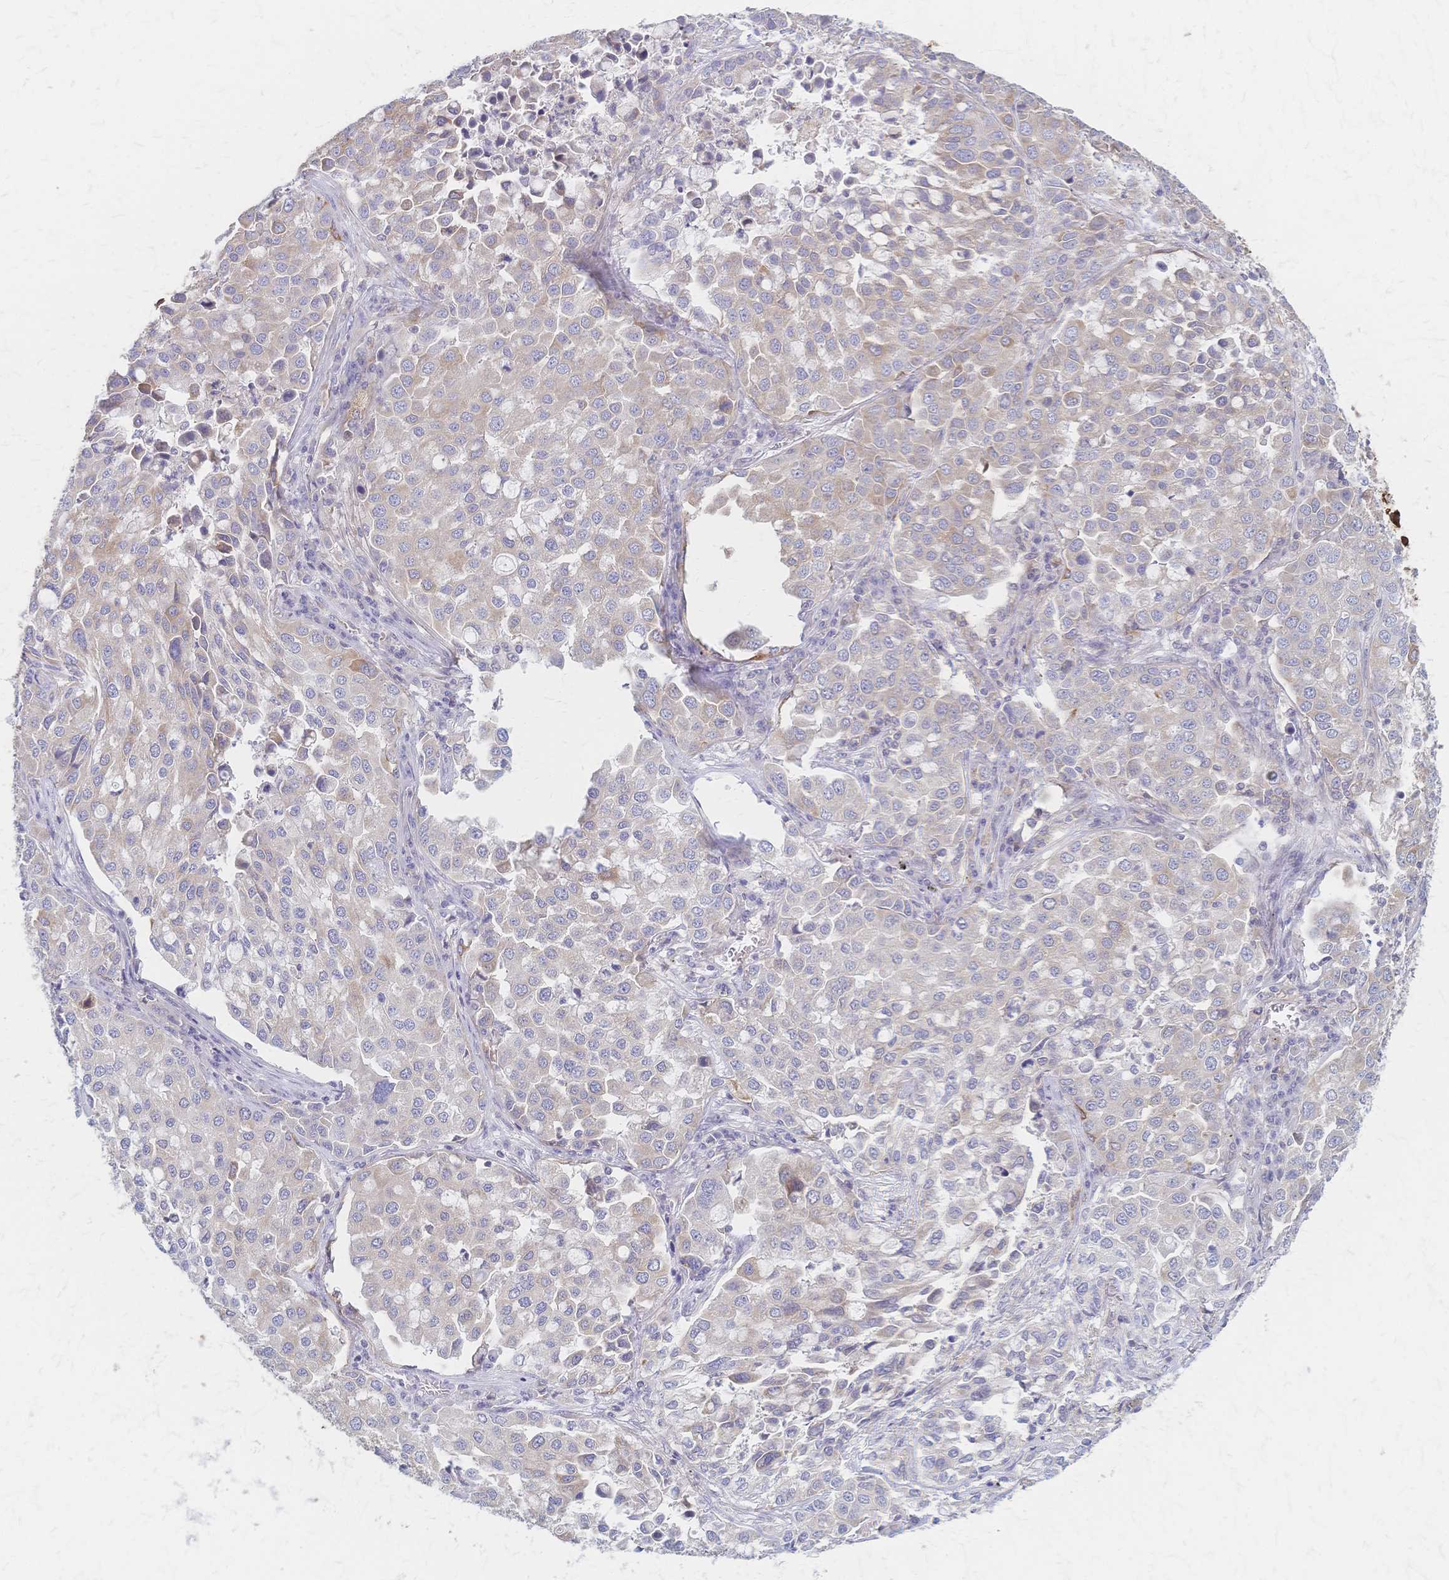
{"staining": {"intensity": "negative", "quantity": "none", "location": "none"}, "tissue": "lung cancer", "cell_type": "Tumor cells", "image_type": "cancer", "snomed": [{"axis": "morphology", "description": "Adenocarcinoma, NOS"}, {"axis": "morphology", "description": "Adenocarcinoma, metastatic, NOS"}, {"axis": "topography", "description": "Lymph node"}, {"axis": "topography", "description": "Lung"}], "caption": "Lung metastatic adenocarcinoma was stained to show a protein in brown. There is no significant expression in tumor cells.", "gene": "CYB5A", "patient": {"sex": "female", "age": 65}}